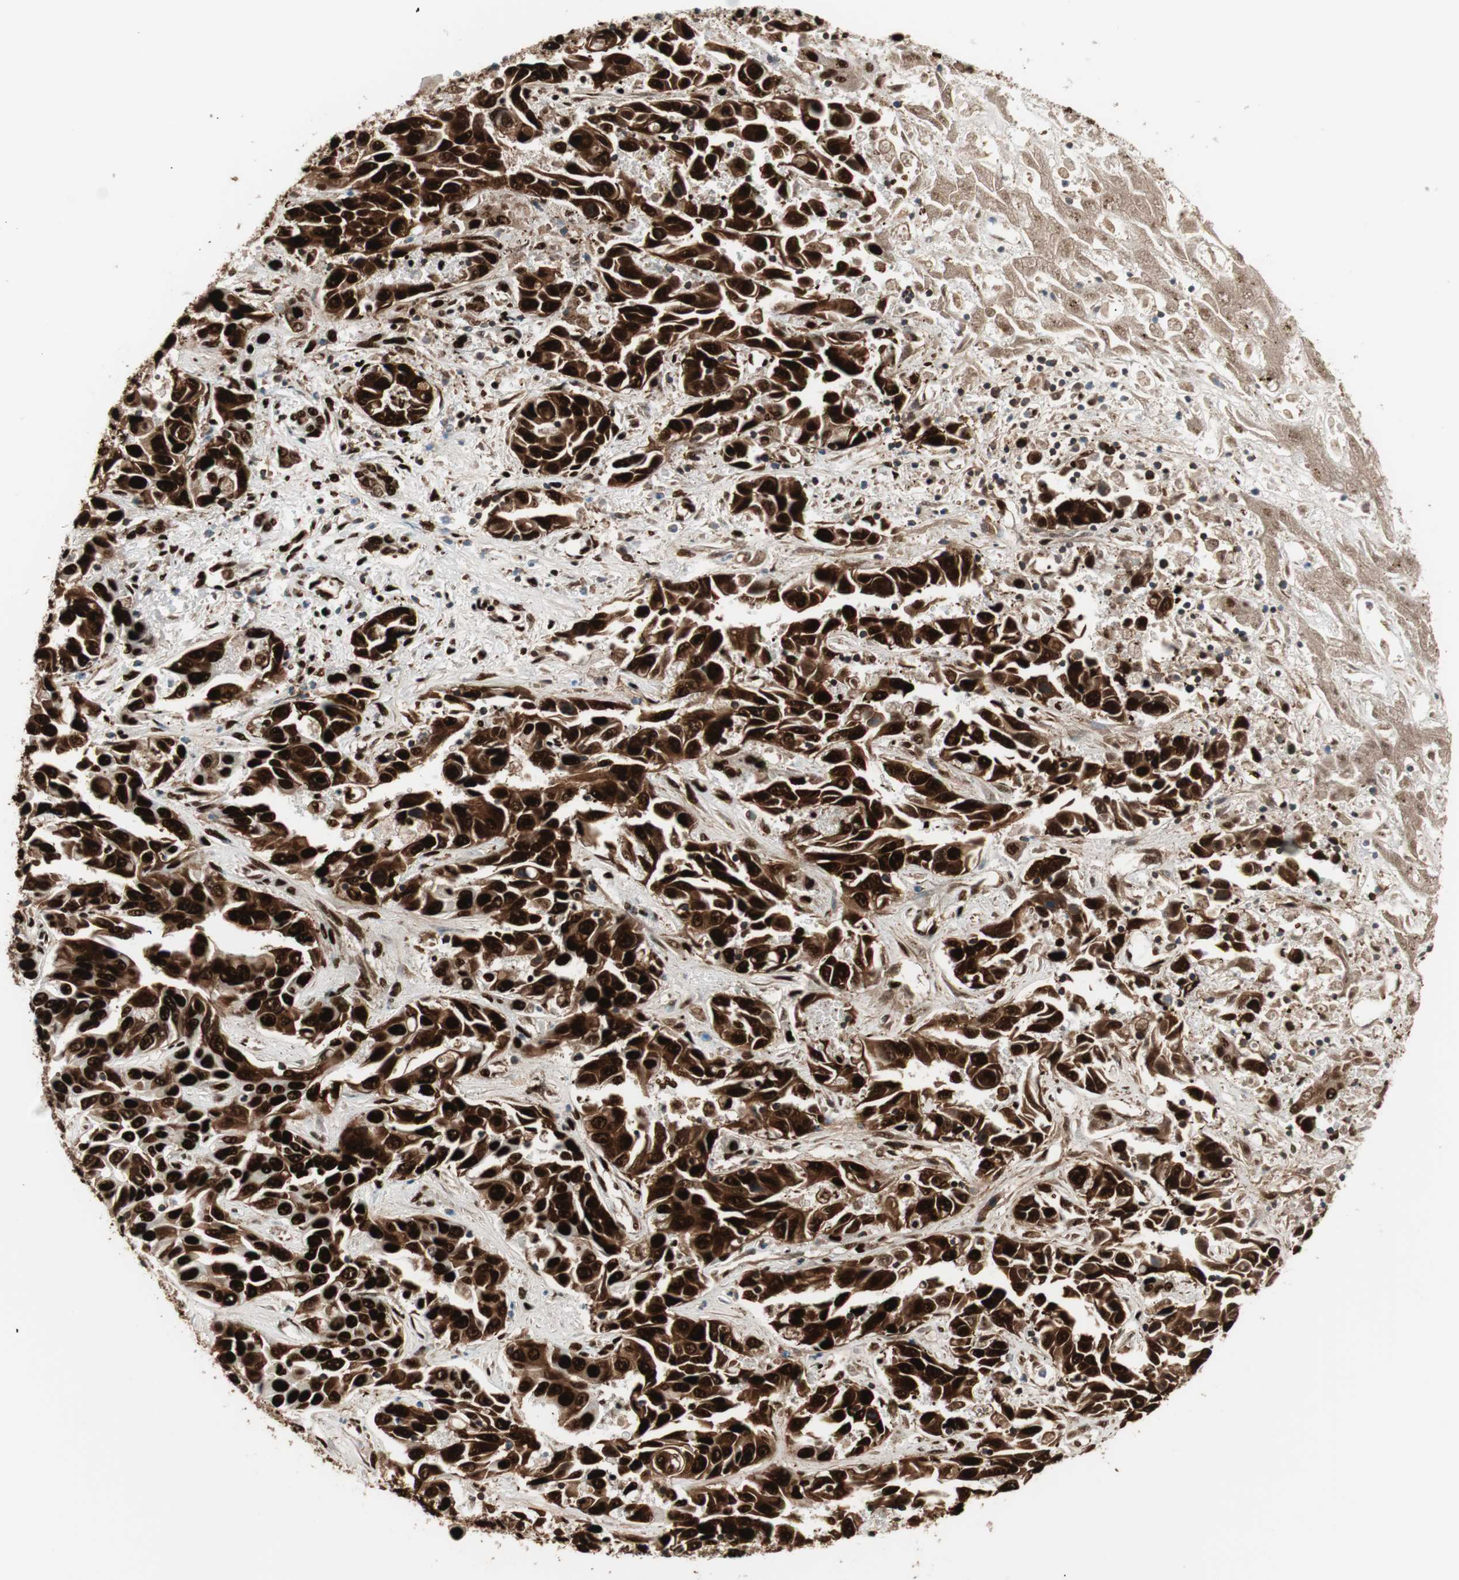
{"staining": {"intensity": "strong", "quantity": ">75%", "location": "cytoplasmic/membranous,nuclear"}, "tissue": "liver cancer", "cell_type": "Tumor cells", "image_type": "cancer", "snomed": [{"axis": "morphology", "description": "Cholangiocarcinoma"}, {"axis": "topography", "description": "Liver"}], "caption": "Immunohistochemical staining of human liver cancer (cholangiocarcinoma) reveals high levels of strong cytoplasmic/membranous and nuclear staining in approximately >75% of tumor cells. Using DAB (3,3'-diaminobenzidine) (brown) and hematoxylin (blue) stains, captured at high magnification using brightfield microscopy.", "gene": "PSME3", "patient": {"sex": "female", "age": 52}}